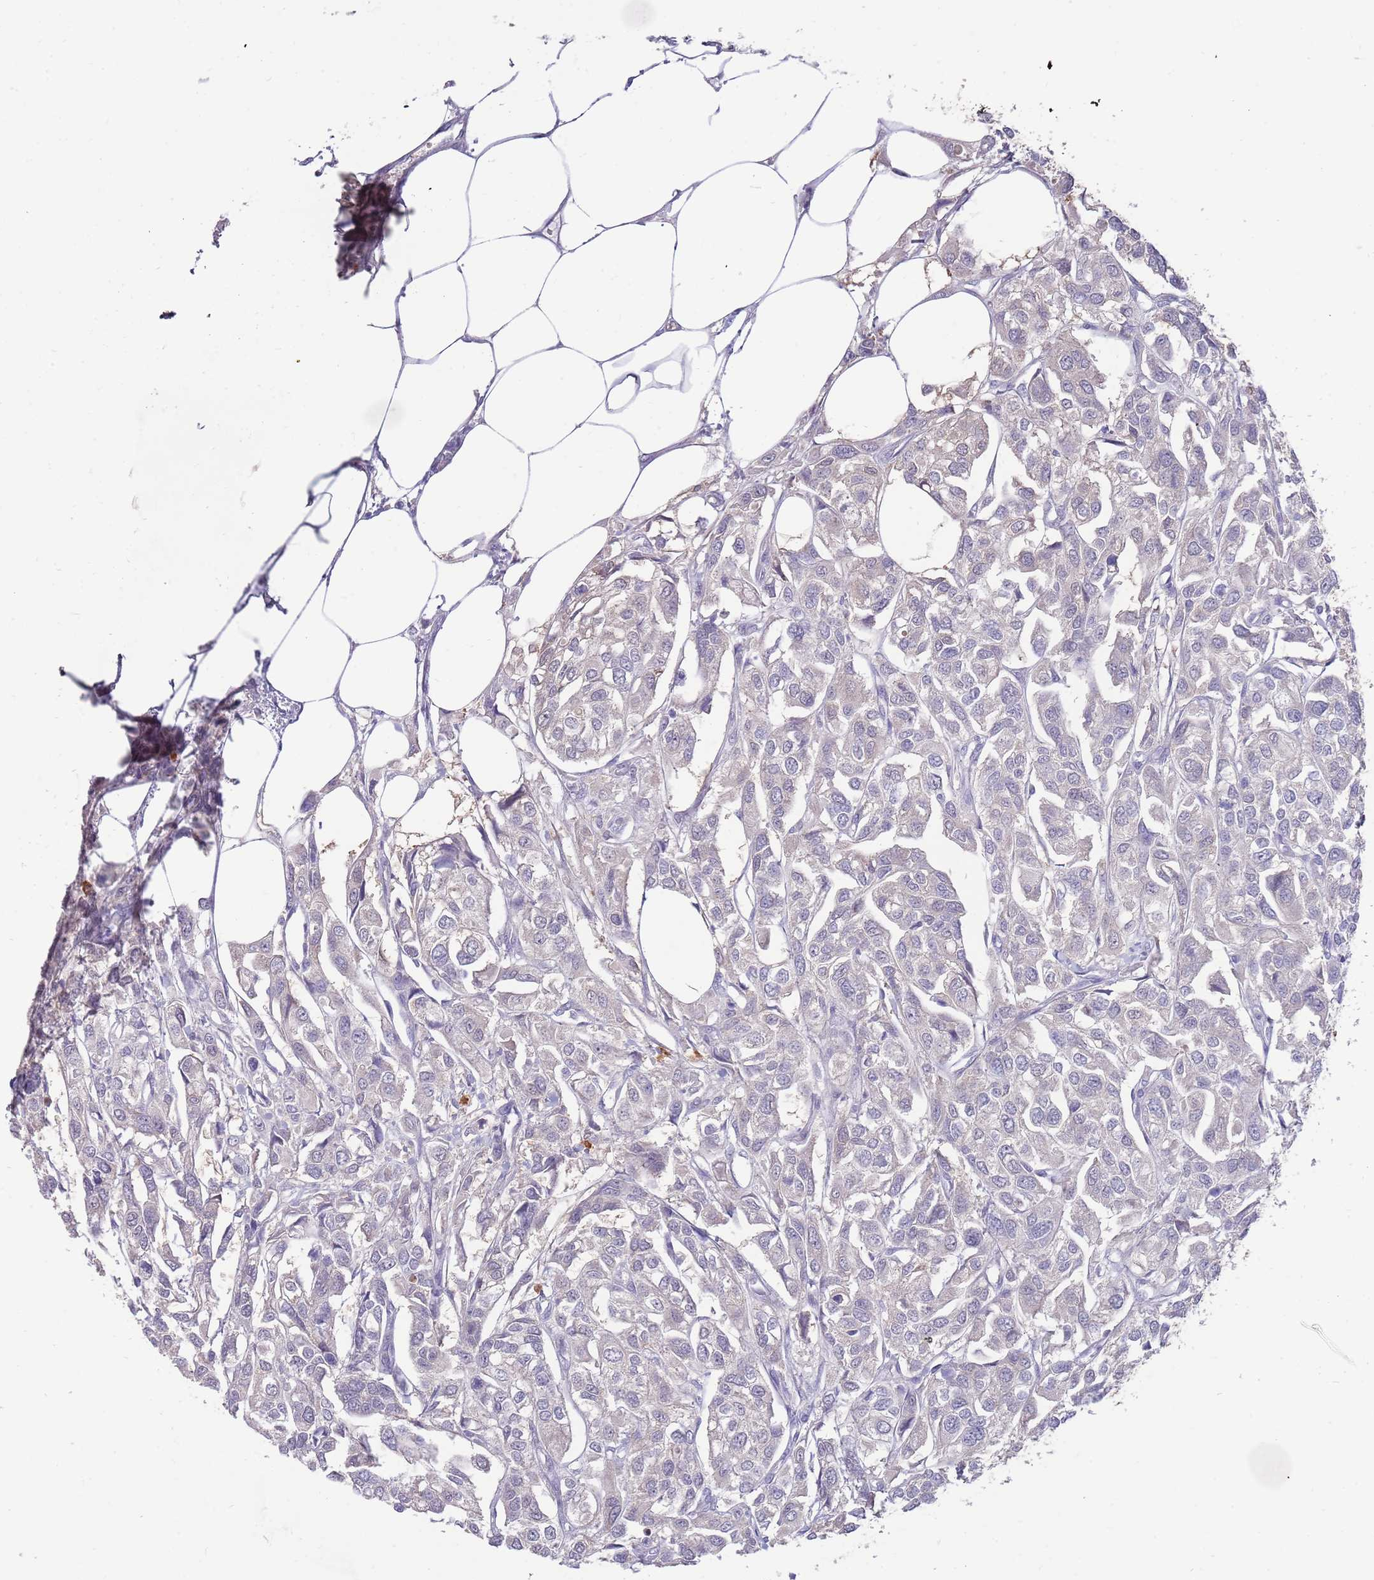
{"staining": {"intensity": "negative", "quantity": "none", "location": "none"}, "tissue": "urothelial cancer", "cell_type": "Tumor cells", "image_type": "cancer", "snomed": [{"axis": "morphology", "description": "Urothelial carcinoma, High grade"}, {"axis": "topography", "description": "Urinary bladder"}], "caption": "Immunohistochemical staining of high-grade urothelial carcinoma exhibits no significant staining in tumor cells. (Stains: DAB immunohistochemistry with hematoxylin counter stain, Microscopy: brightfield microscopy at high magnification).", "gene": "AP5S1", "patient": {"sex": "male", "age": 67}}